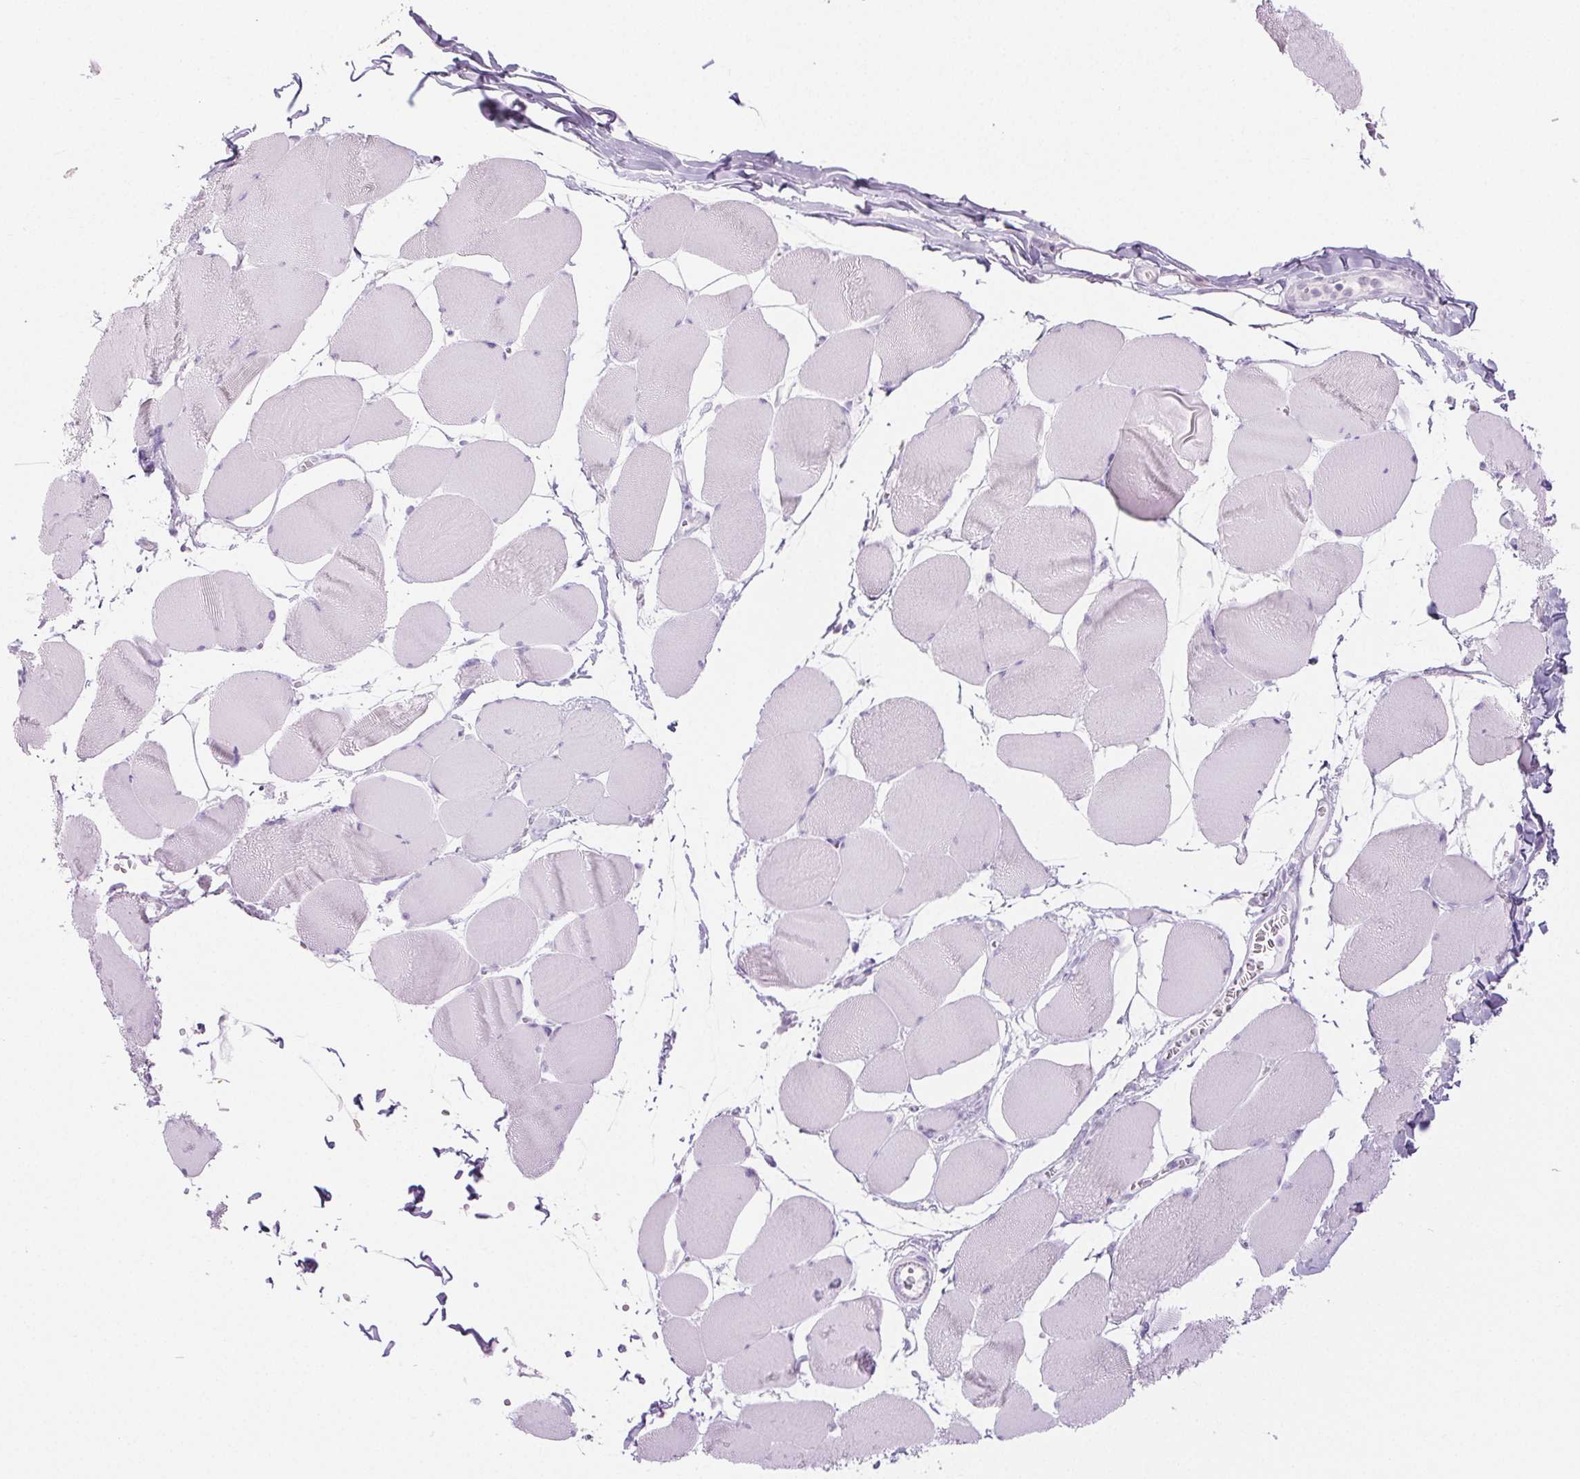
{"staining": {"intensity": "negative", "quantity": "none", "location": "none"}, "tissue": "skeletal muscle", "cell_type": "Myocytes", "image_type": "normal", "snomed": [{"axis": "morphology", "description": "Normal tissue, NOS"}, {"axis": "topography", "description": "Skeletal muscle"}], "caption": "This photomicrograph is of unremarkable skeletal muscle stained with immunohistochemistry (IHC) to label a protein in brown with the nuclei are counter-stained blue. There is no expression in myocytes. Brightfield microscopy of immunohistochemistry (IHC) stained with DAB (3,3'-diaminobenzidine) (brown) and hematoxylin (blue), captured at high magnification.", "gene": "SPRR3", "patient": {"sex": "female", "age": 75}}